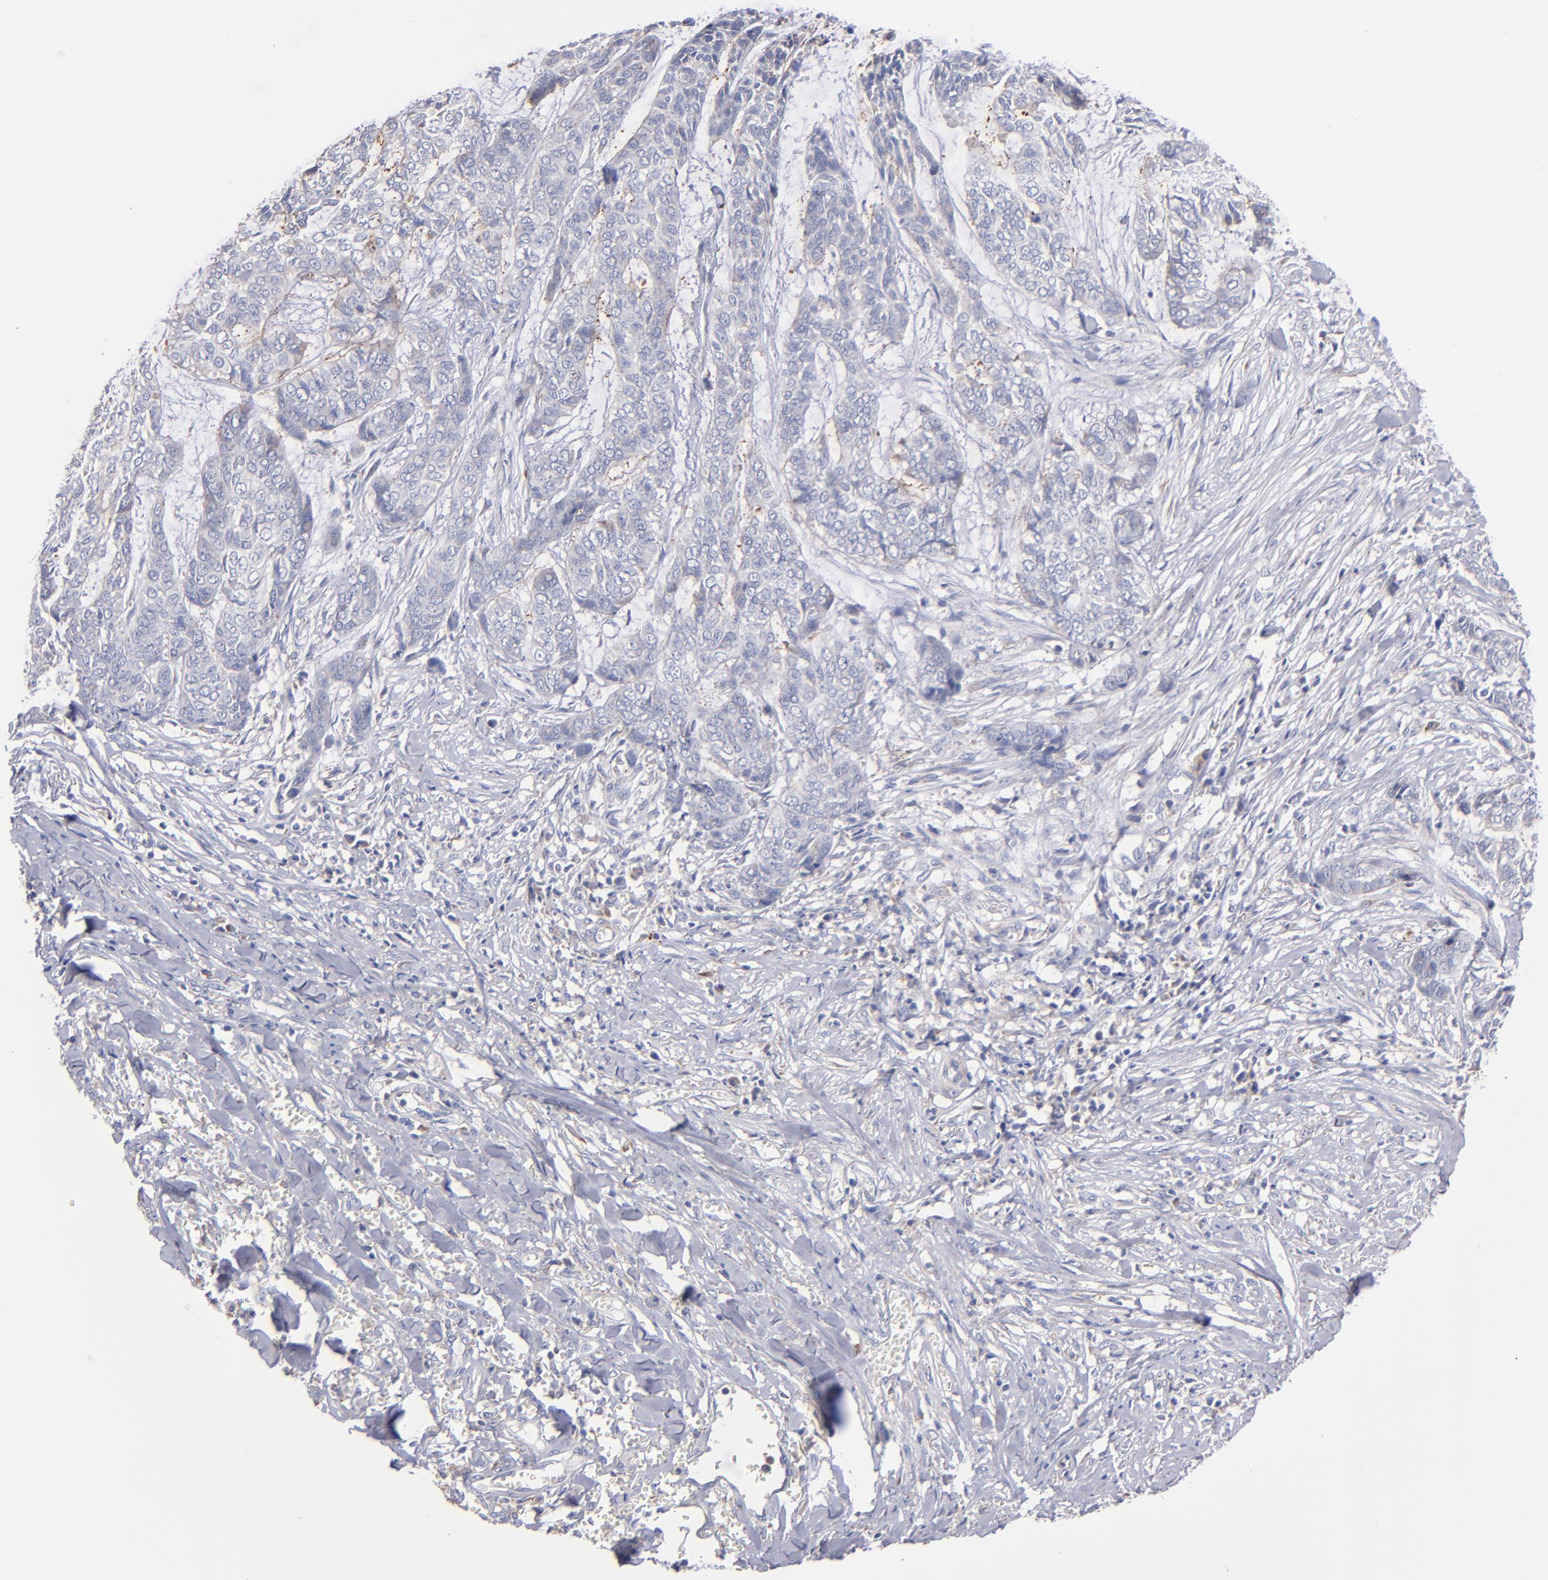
{"staining": {"intensity": "weak", "quantity": "<25%", "location": "cytoplasmic/membranous"}, "tissue": "skin cancer", "cell_type": "Tumor cells", "image_type": "cancer", "snomed": [{"axis": "morphology", "description": "Basal cell carcinoma"}, {"axis": "topography", "description": "Skin"}], "caption": "This is an IHC micrograph of human skin cancer (basal cell carcinoma). There is no positivity in tumor cells.", "gene": "MFGE8", "patient": {"sex": "female", "age": 64}}